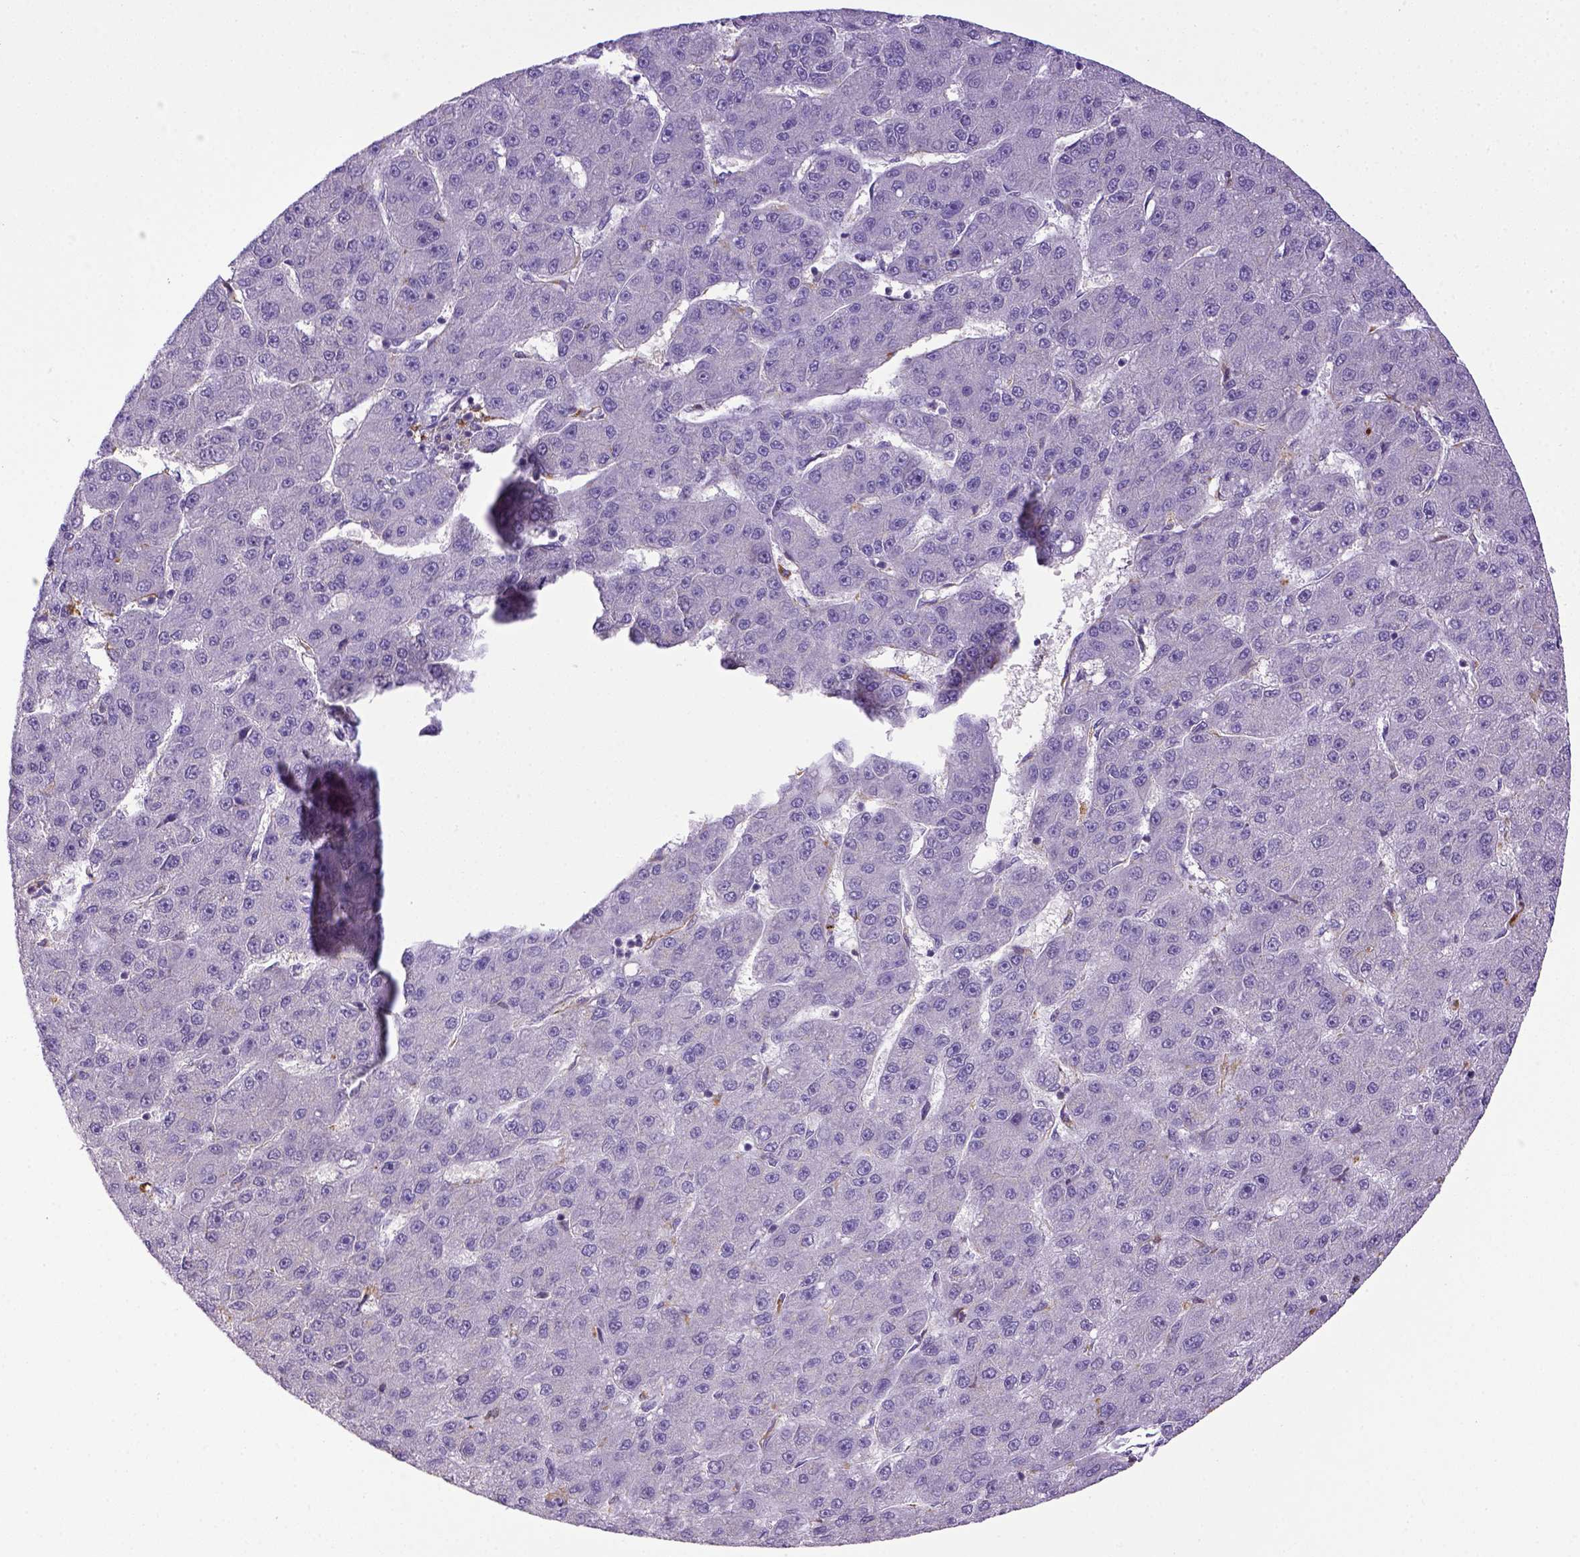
{"staining": {"intensity": "negative", "quantity": "none", "location": "none"}, "tissue": "liver cancer", "cell_type": "Tumor cells", "image_type": "cancer", "snomed": [{"axis": "morphology", "description": "Carcinoma, Hepatocellular, NOS"}, {"axis": "topography", "description": "Liver"}], "caption": "High power microscopy histopathology image of an immunohistochemistry (IHC) photomicrograph of liver cancer, revealing no significant staining in tumor cells.", "gene": "CD68", "patient": {"sex": "male", "age": 67}}